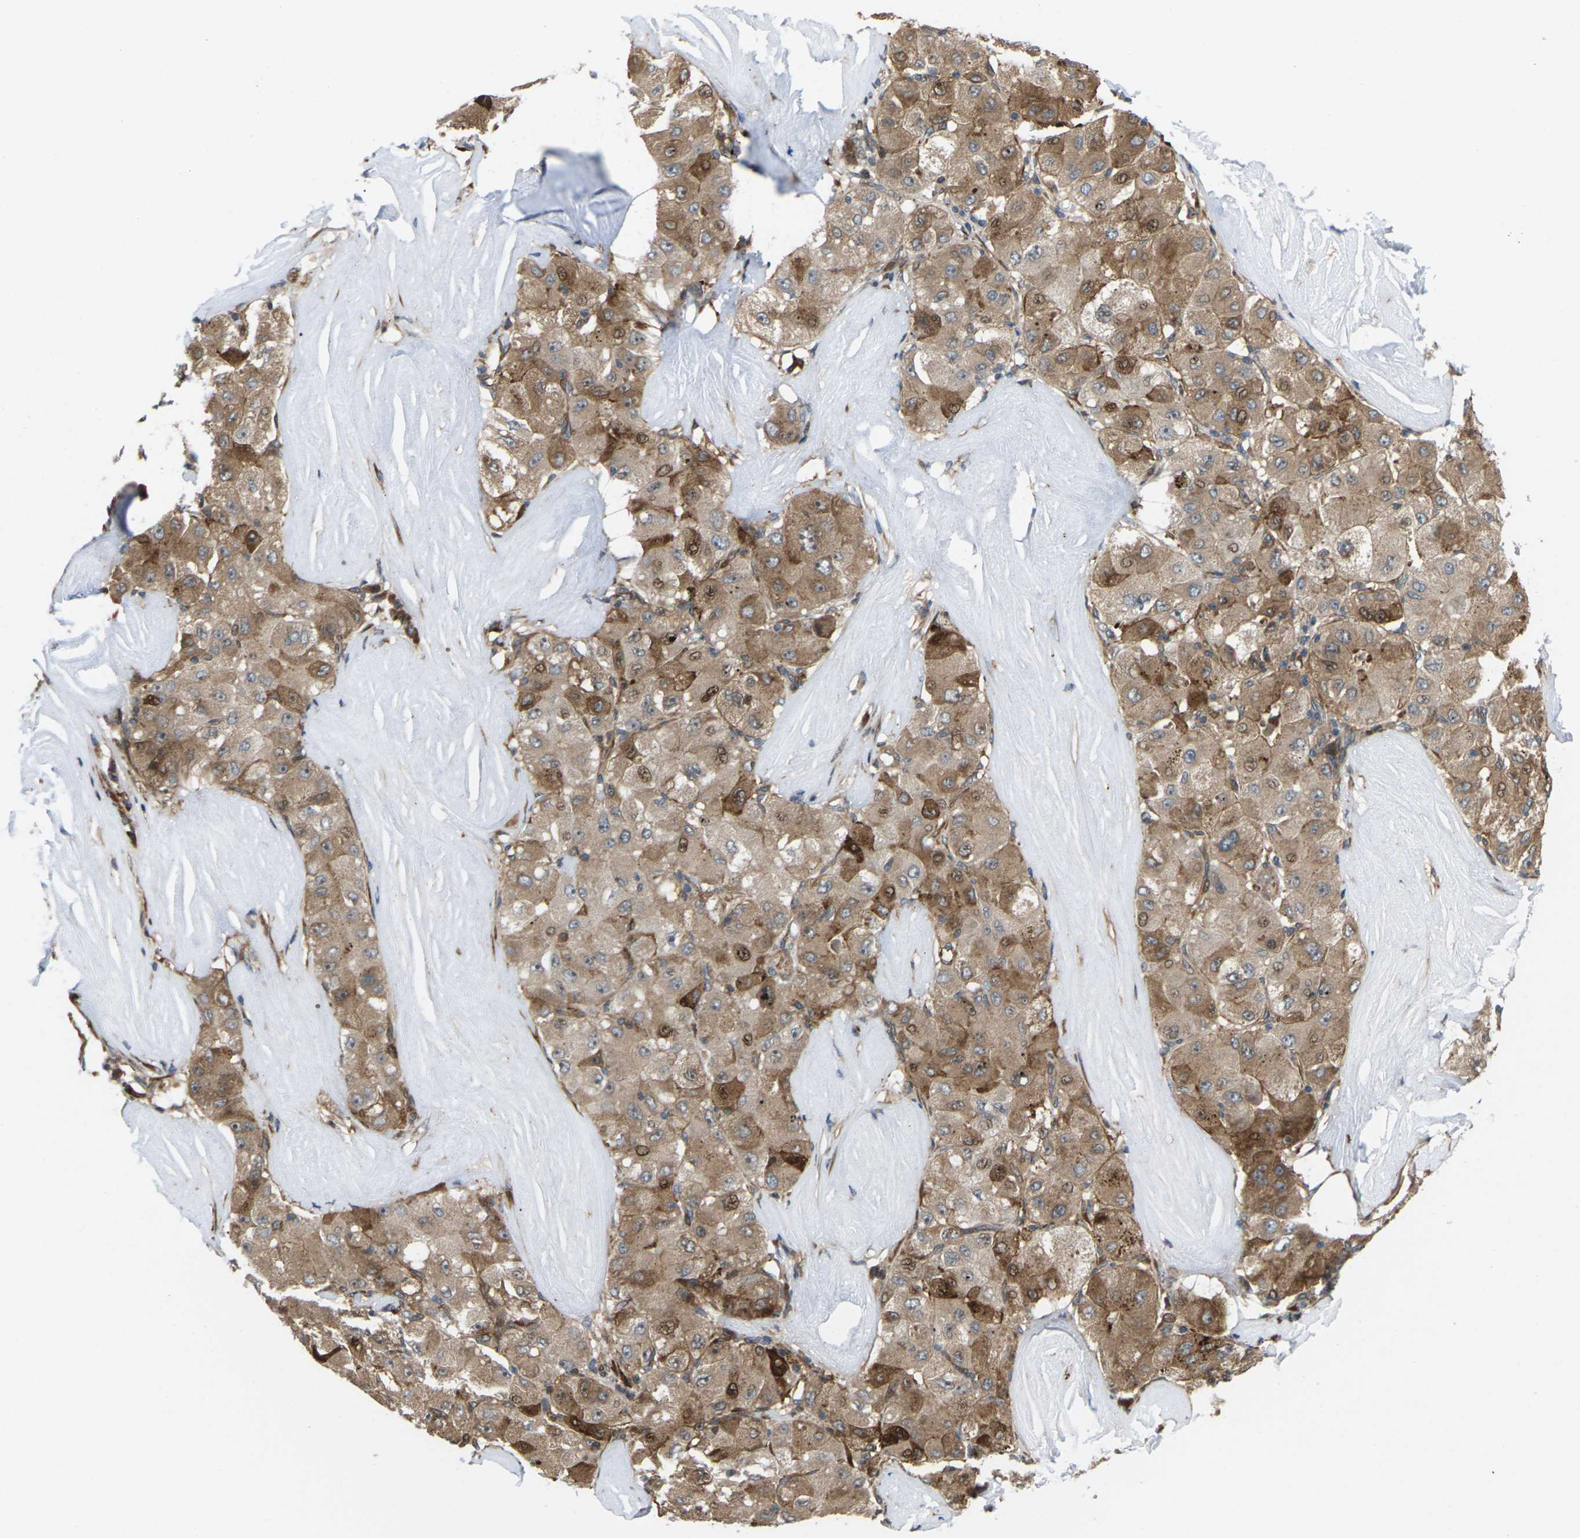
{"staining": {"intensity": "moderate", "quantity": ">75%", "location": "cytoplasmic/membranous,nuclear"}, "tissue": "liver cancer", "cell_type": "Tumor cells", "image_type": "cancer", "snomed": [{"axis": "morphology", "description": "Carcinoma, Hepatocellular, NOS"}, {"axis": "topography", "description": "Liver"}], "caption": "Immunohistochemical staining of human liver hepatocellular carcinoma shows medium levels of moderate cytoplasmic/membranous and nuclear expression in about >75% of tumor cells.", "gene": "ROBO1", "patient": {"sex": "male", "age": 80}}